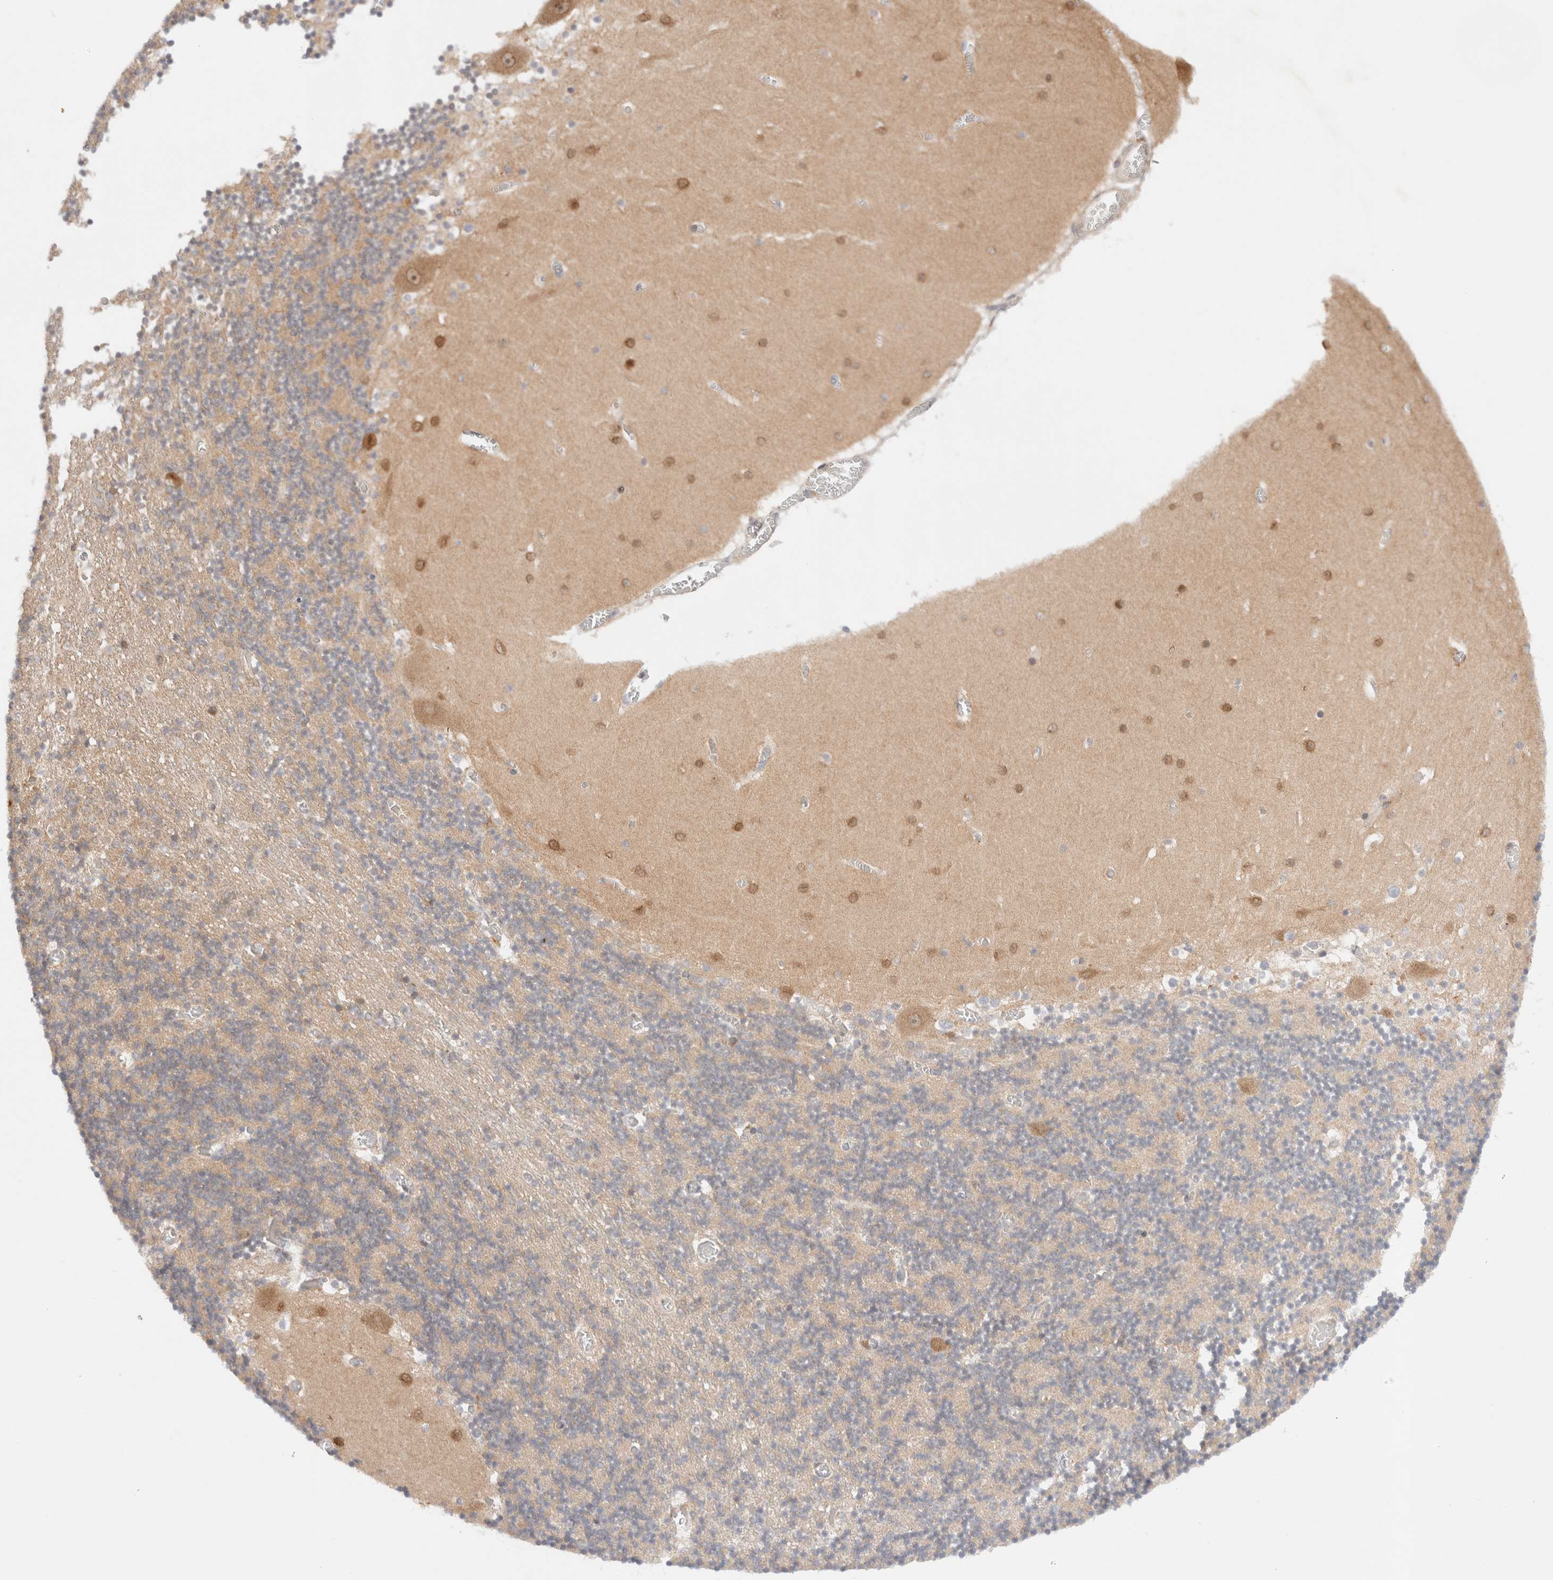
{"staining": {"intensity": "weak", "quantity": "25%-75%", "location": "cytoplasmic/membranous"}, "tissue": "cerebellum", "cell_type": "Cells in granular layer", "image_type": "normal", "snomed": [{"axis": "morphology", "description": "Normal tissue, NOS"}, {"axis": "topography", "description": "Cerebellum"}], "caption": "Protein staining displays weak cytoplasmic/membranous expression in approximately 25%-75% of cells in granular layer in benign cerebellum.", "gene": "GCN1", "patient": {"sex": "female", "age": 28}}